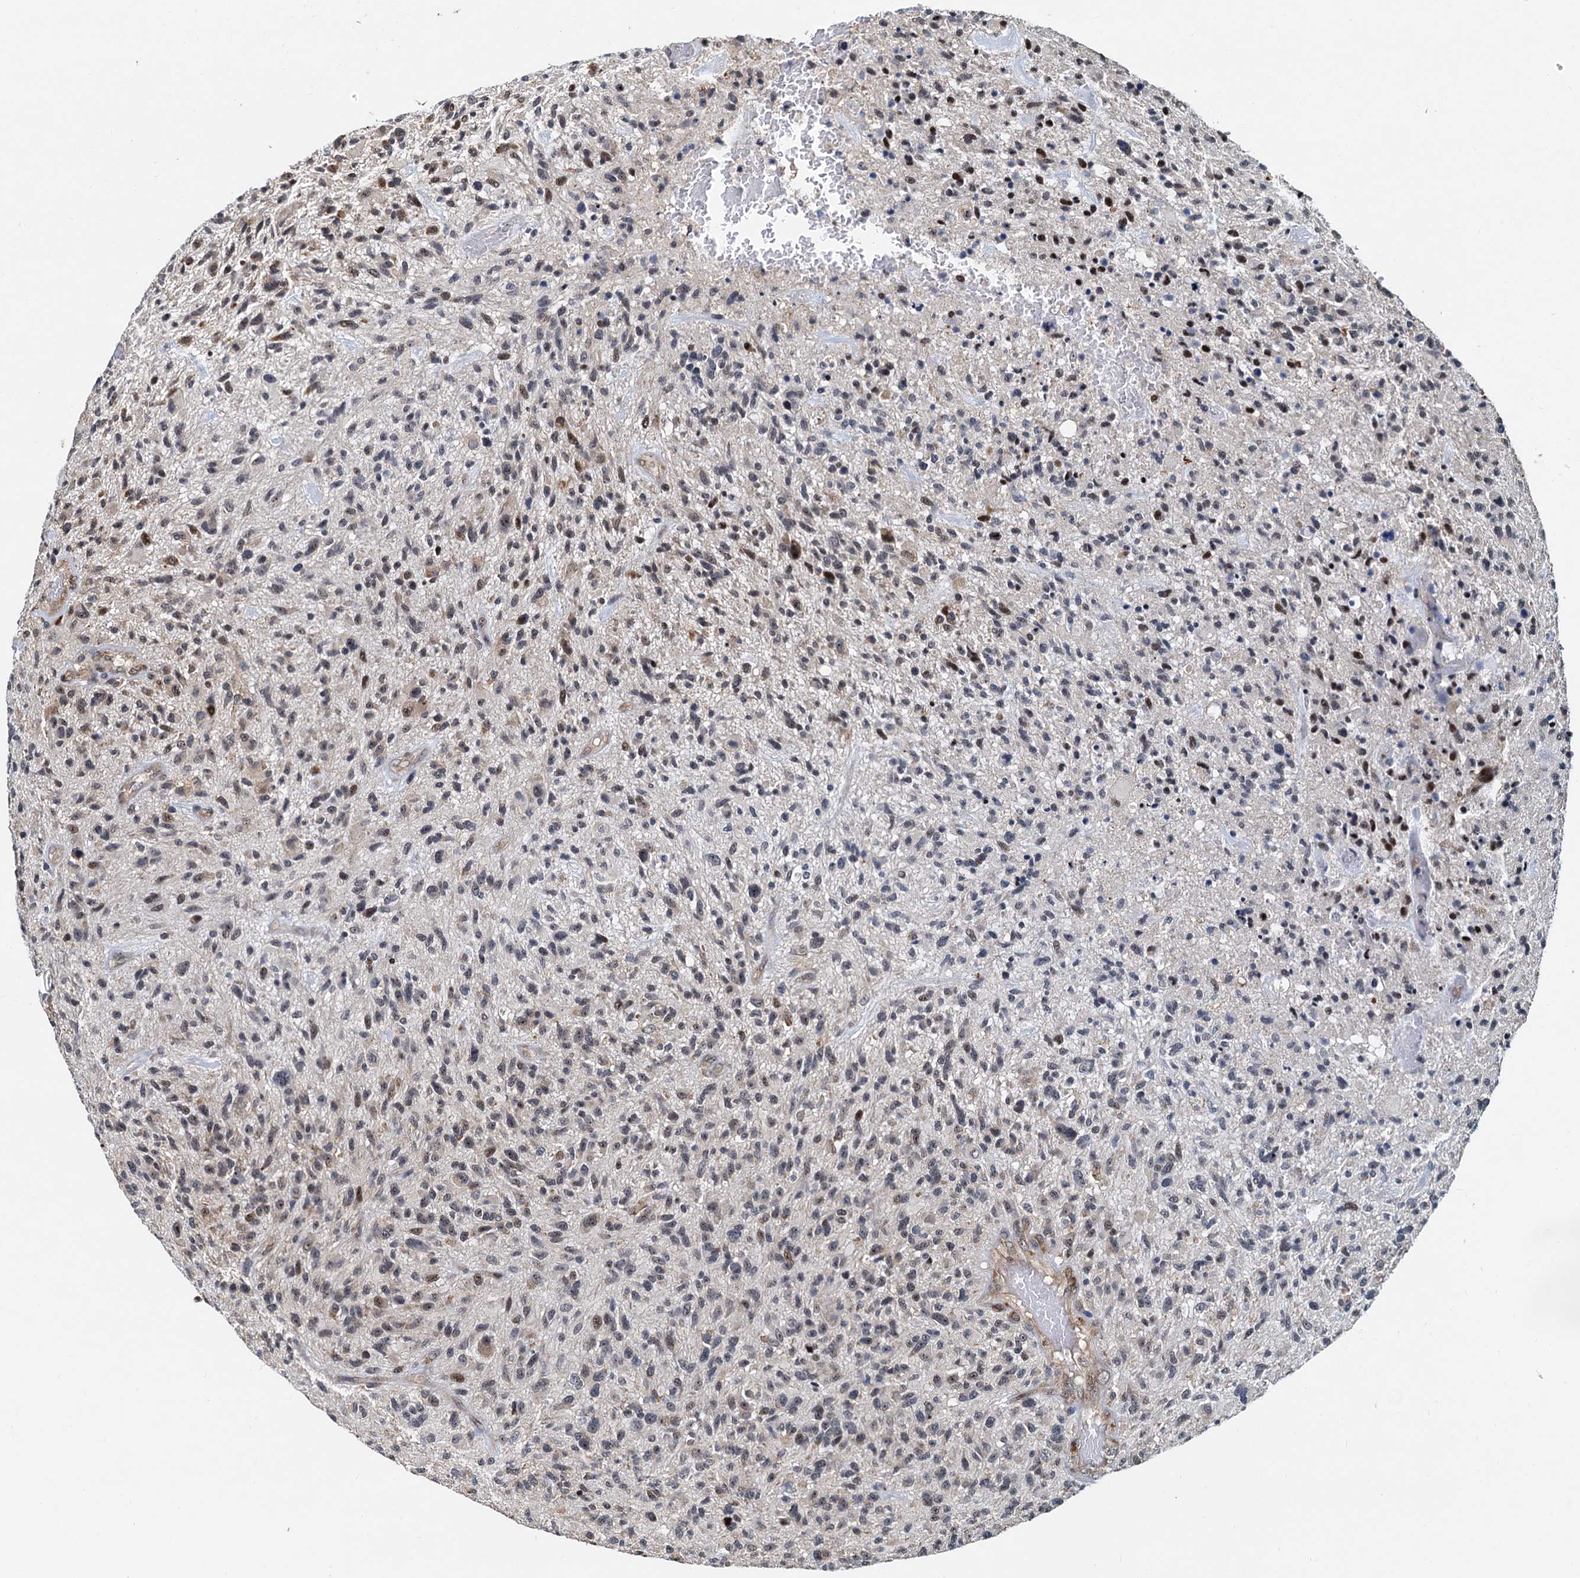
{"staining": {"intensity": "weak", "quantity": "<25%", "location": "nuclear"}, "tissue": "glioma", "cell_type": "Tumor cells", "image_type": "cancer", "snomed": [{"axis": "morphology", "description": "Glioma, malignant, High grade"}, {"axis": "topography", "description": "Brain"}], "caption": "Tumor cells are negative for protein expression in human glioma.", "gene": "DNAJC21", "patient": {"sex": "male", "age": 47}}